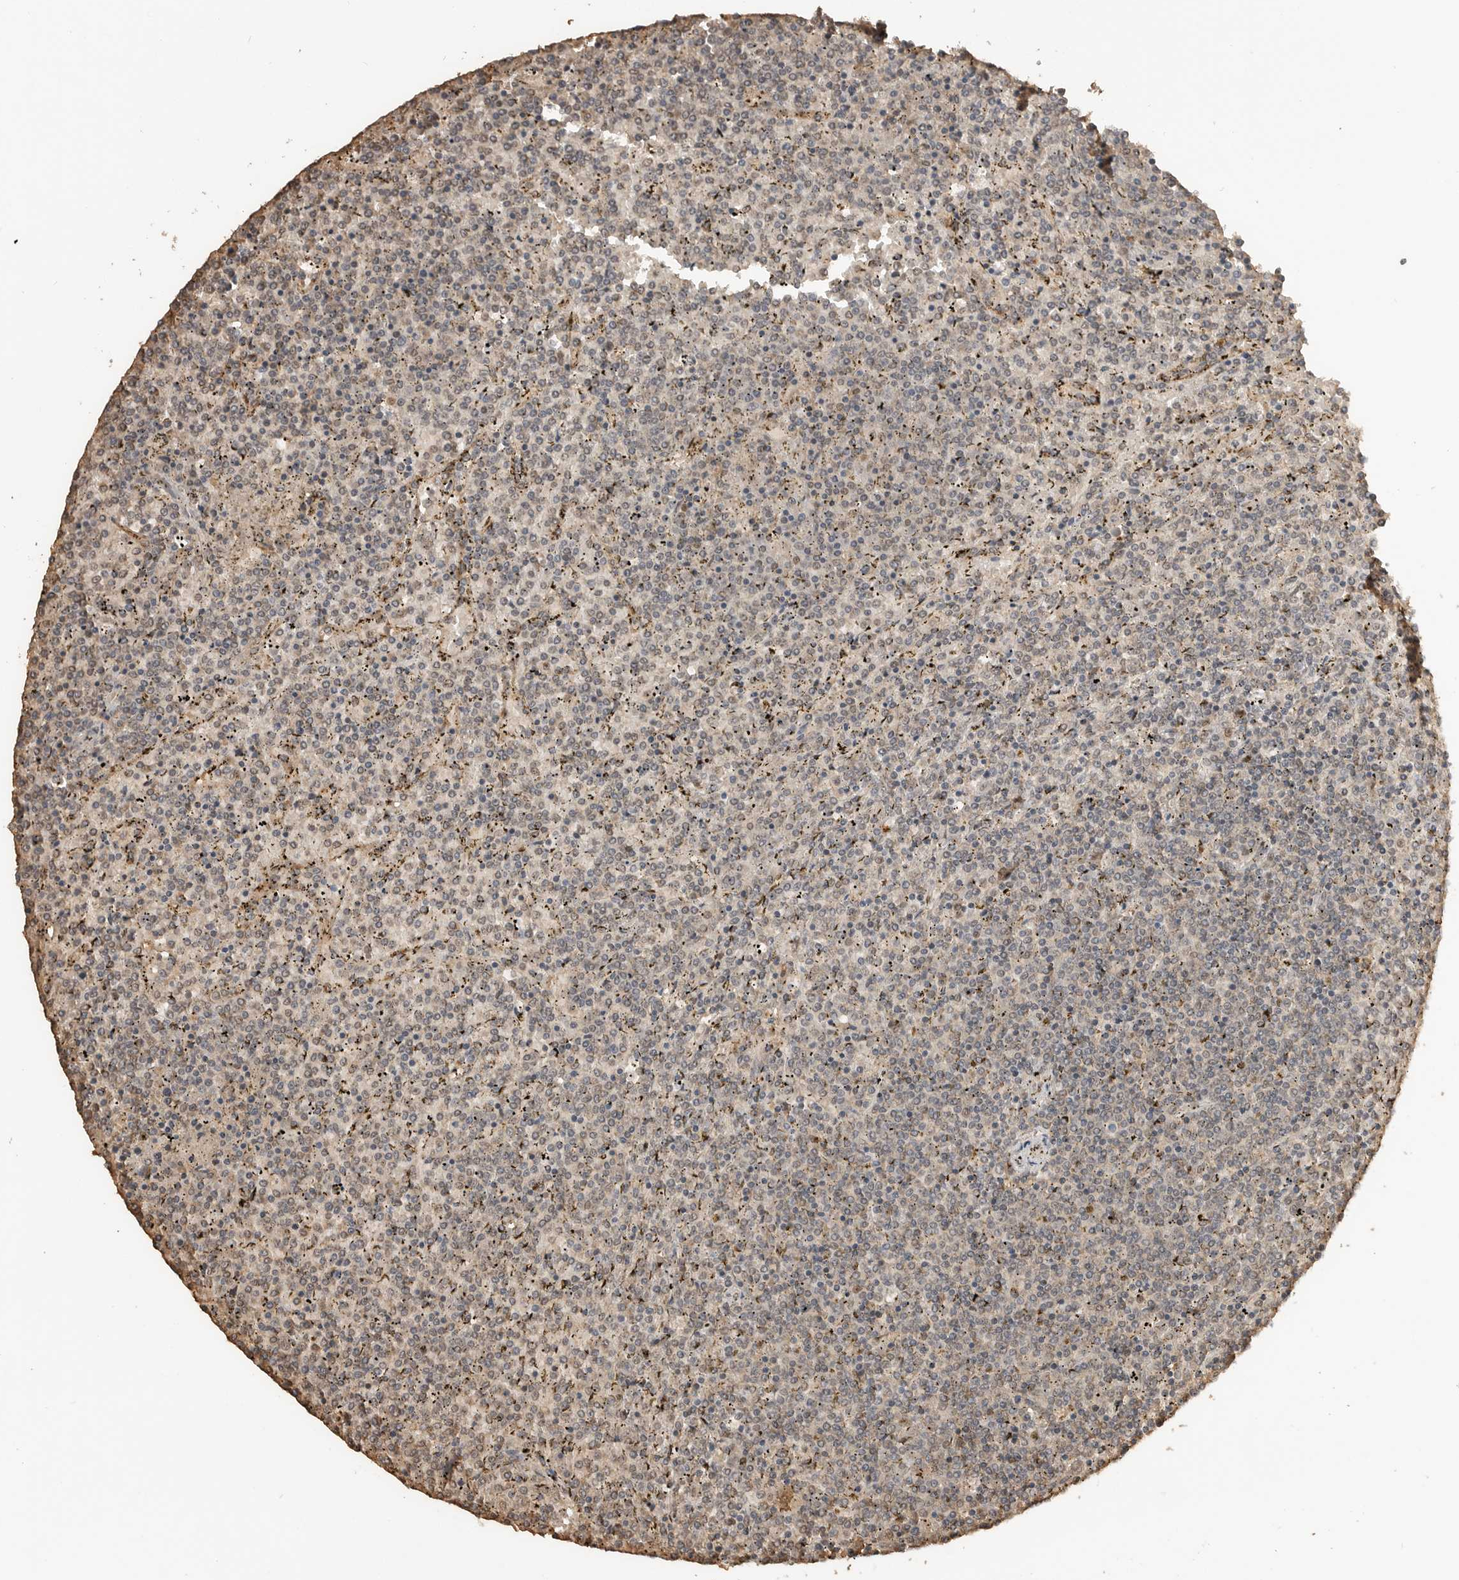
{"staining": {"intensity": "negative", "quantity": "none", "location": "none"}, "tissue": "lymphoma", "cell_type": "Tumor cells", "image_type": "cancer", "snomed": [{"axis": "morphology", "description": "Malignant lymphoma, non-Hodgkin's type, Low grade"}, {"axis": "topography", "description": "Spleen"}], "caption": "DAB (3,3'-diaminobenzidine) immunohistochemical staining of human lymphoma demonstrates no significant positivity in tumor cells.", "gene": "ASPSCR1", "patient": {"sex": "female", "age": 19}}